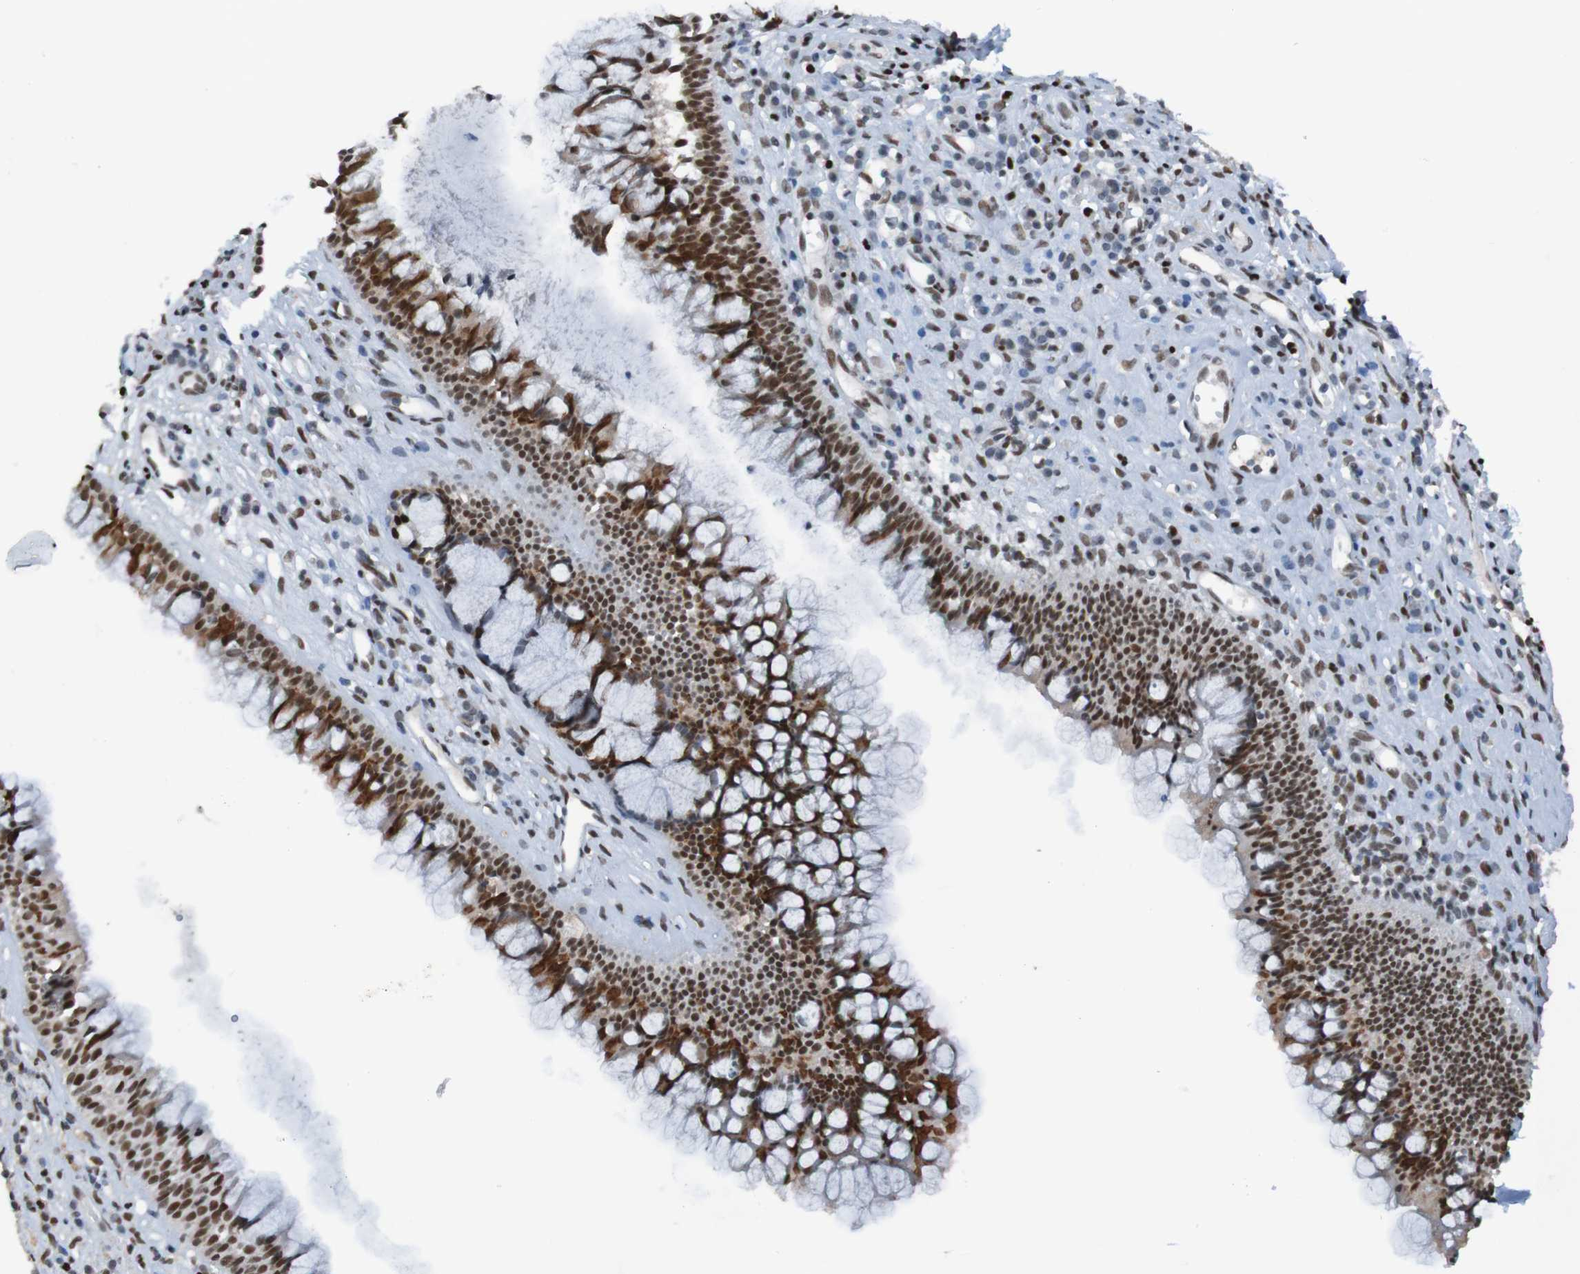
{"staining": {"intensity": "strong", "quantity": ">75%", "location": "cytoplasmic/membranous,nuclear"}, "tissue": "nasopharynx", "cell_type": "Respiratory epithelial cells", "image_type": "normal", "snomed": [{"axis": "morphology", "description": "Normal tissue, NOS"}, {"axis": "topography", "description": "Nasopharynx"}], "caption": "The histopathology image demonstrates staining of benign nasopharynx, revealing strong cytoplasmic/membranous,nuclear protein expression (brown color) within respiratory epithelial cells.", "gene": "PHF2", "patient": {"sex": "female", "age": 51}}